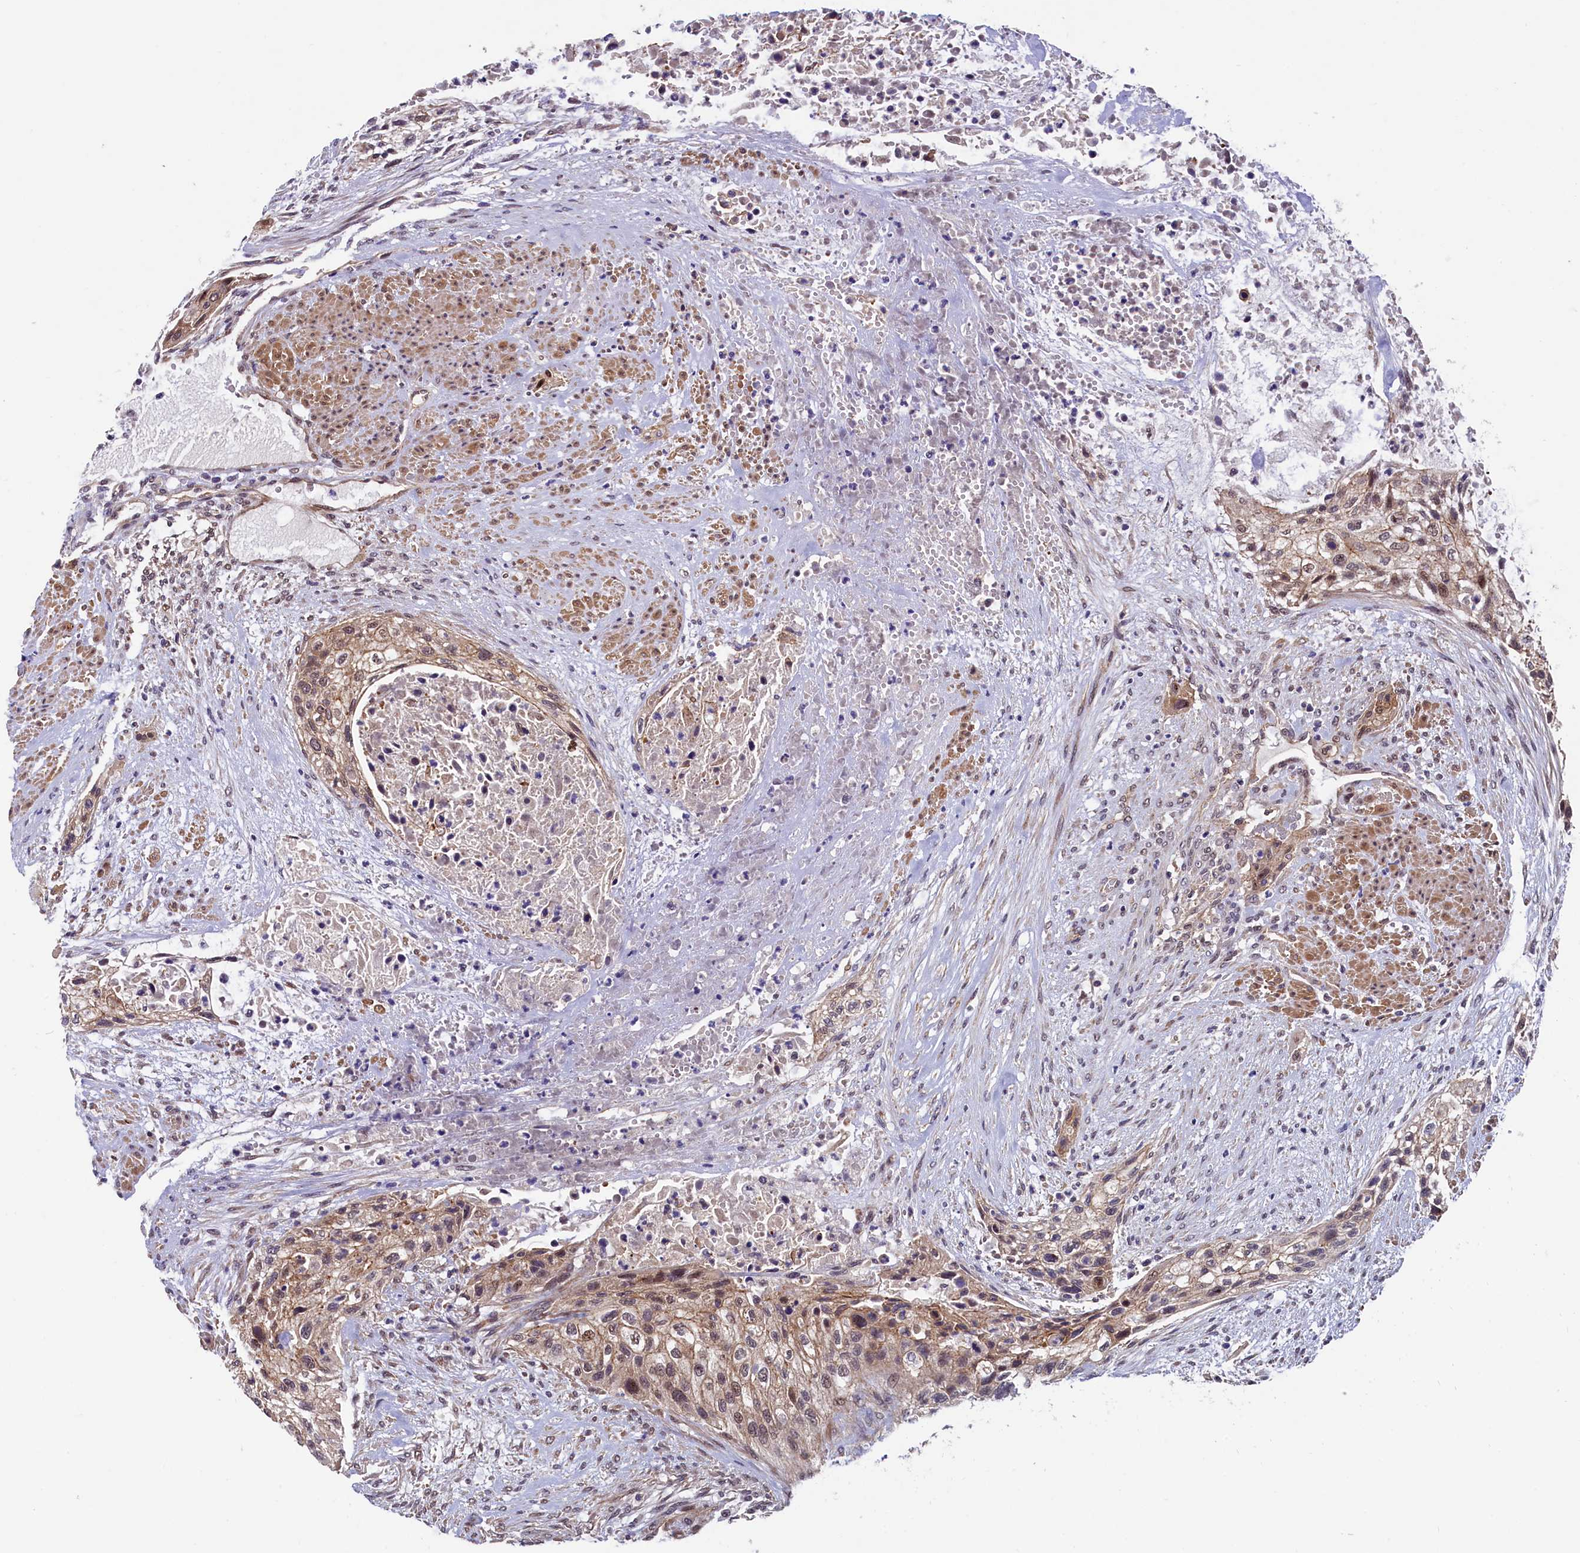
{"staining": {"intensity": "weak", "quantity": ">75%", "location": "cytoplasmic/membranous"}, "tissue": "urothelial cancer", "cell_type": "Tumor cells", "image_type": "cancer", "snomed": [{"axis": "morphology", "description": "Urothelial carcinoma, High grade"}, {"axis": "topography", "description": "Urinary bladder"}], "caption": "The micrograph exhibits a brown stain indicating the presence of a protein in the cytoplasmic/membranous of tumor cells in urothelial carcinoma (high-grade).", "gene": "ARL14EP", "patient": {"sex": "male", "age": 35}}